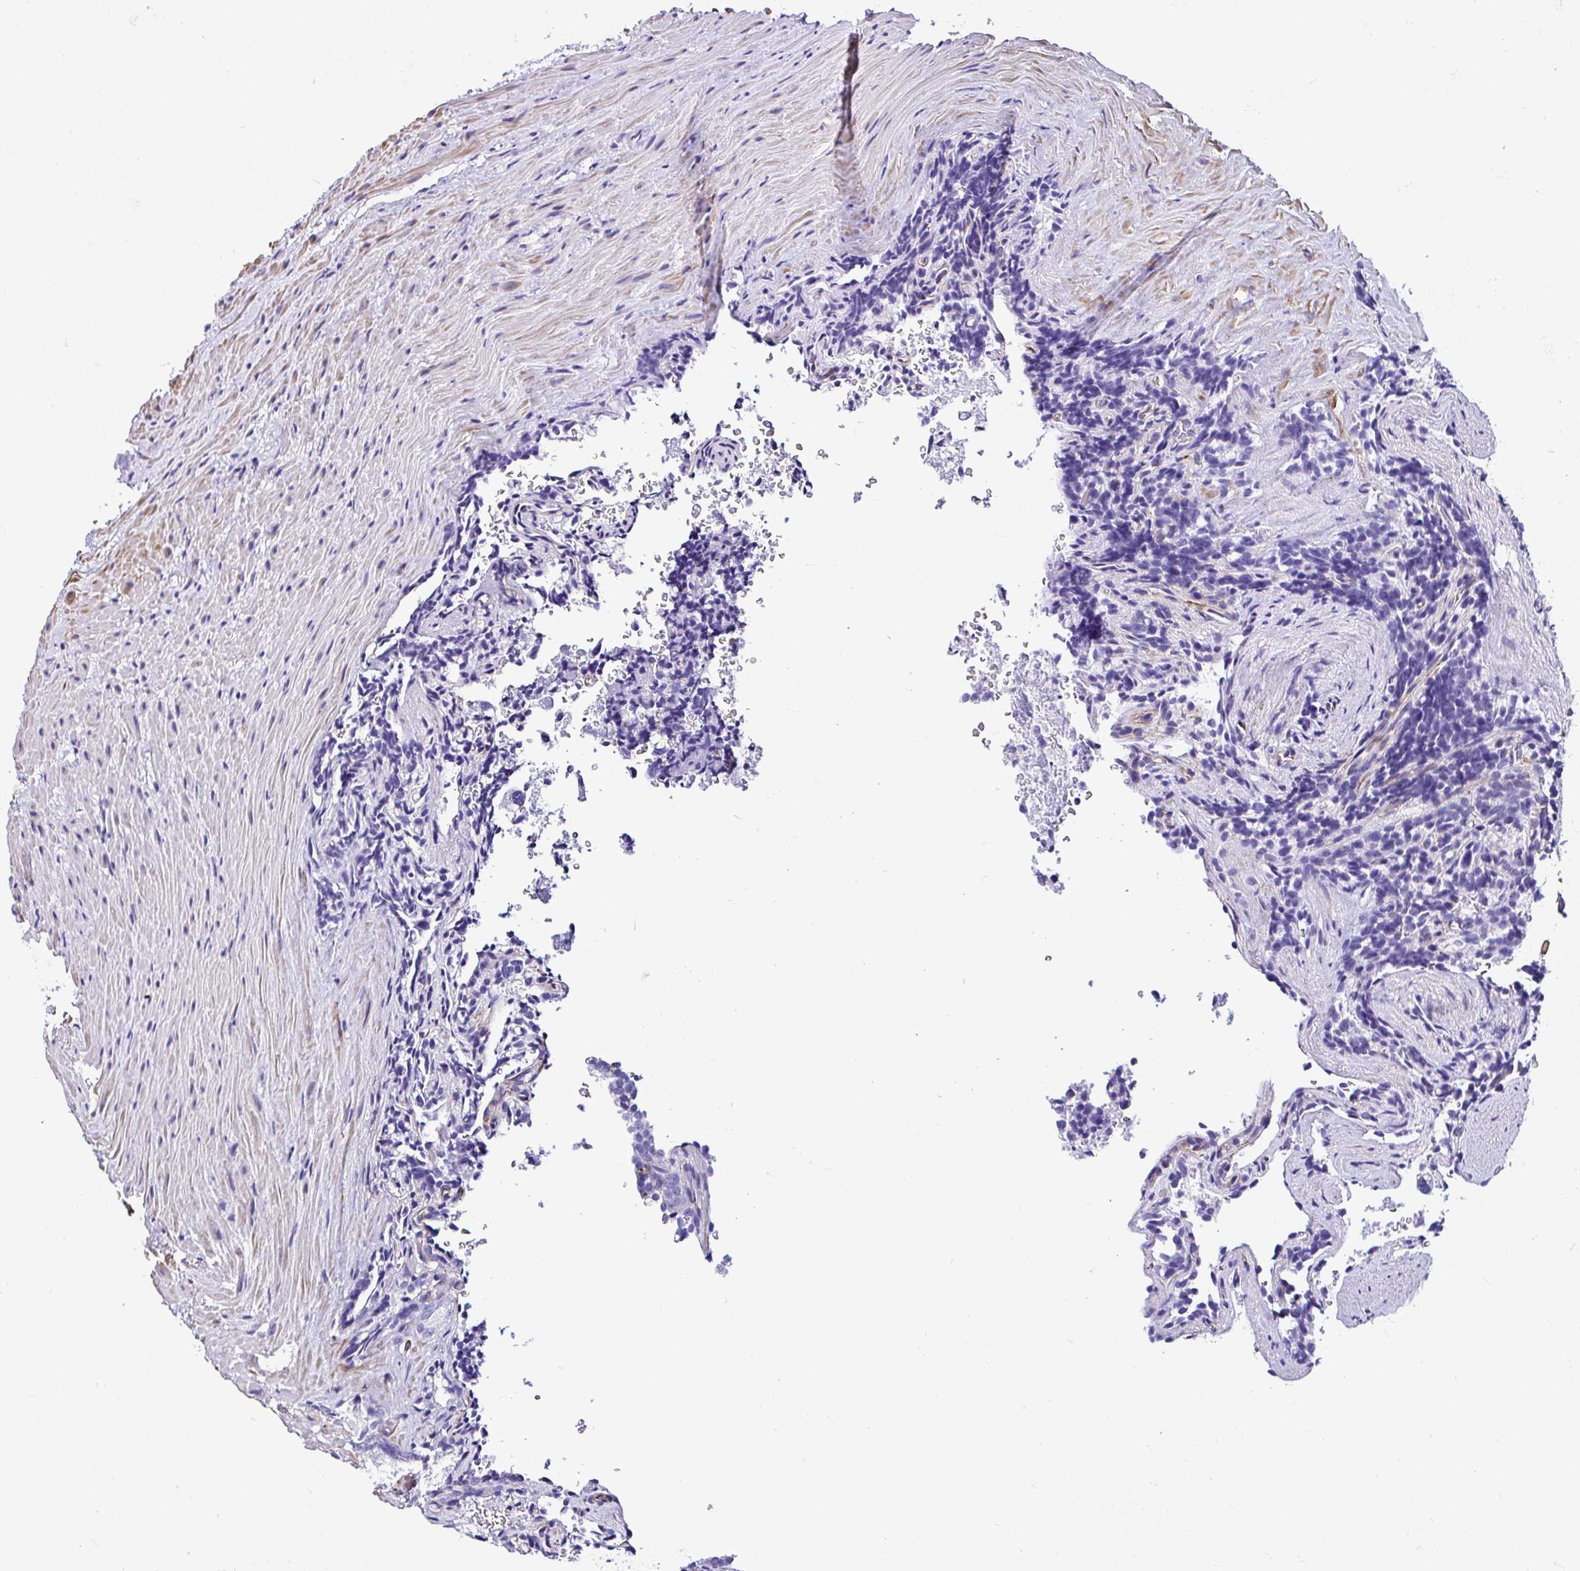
{"staining": {"intensity": "negative", "quantity": "none", "location": "none"}, "tissue": "seminal vesicle", "cell_type": "Glandular cells", "image_type": "normal", "snomed": [{"axis": "morphology", "description": "Normal tissue, NOS"}, {"axis": "topography", "description": "Seminal veicle"}], "caption": "The image shows no significant staining in glandular cells of seminal vesicle.", "gene": "DEPDC5", "patient": {"sex": "male", "age": 47}}